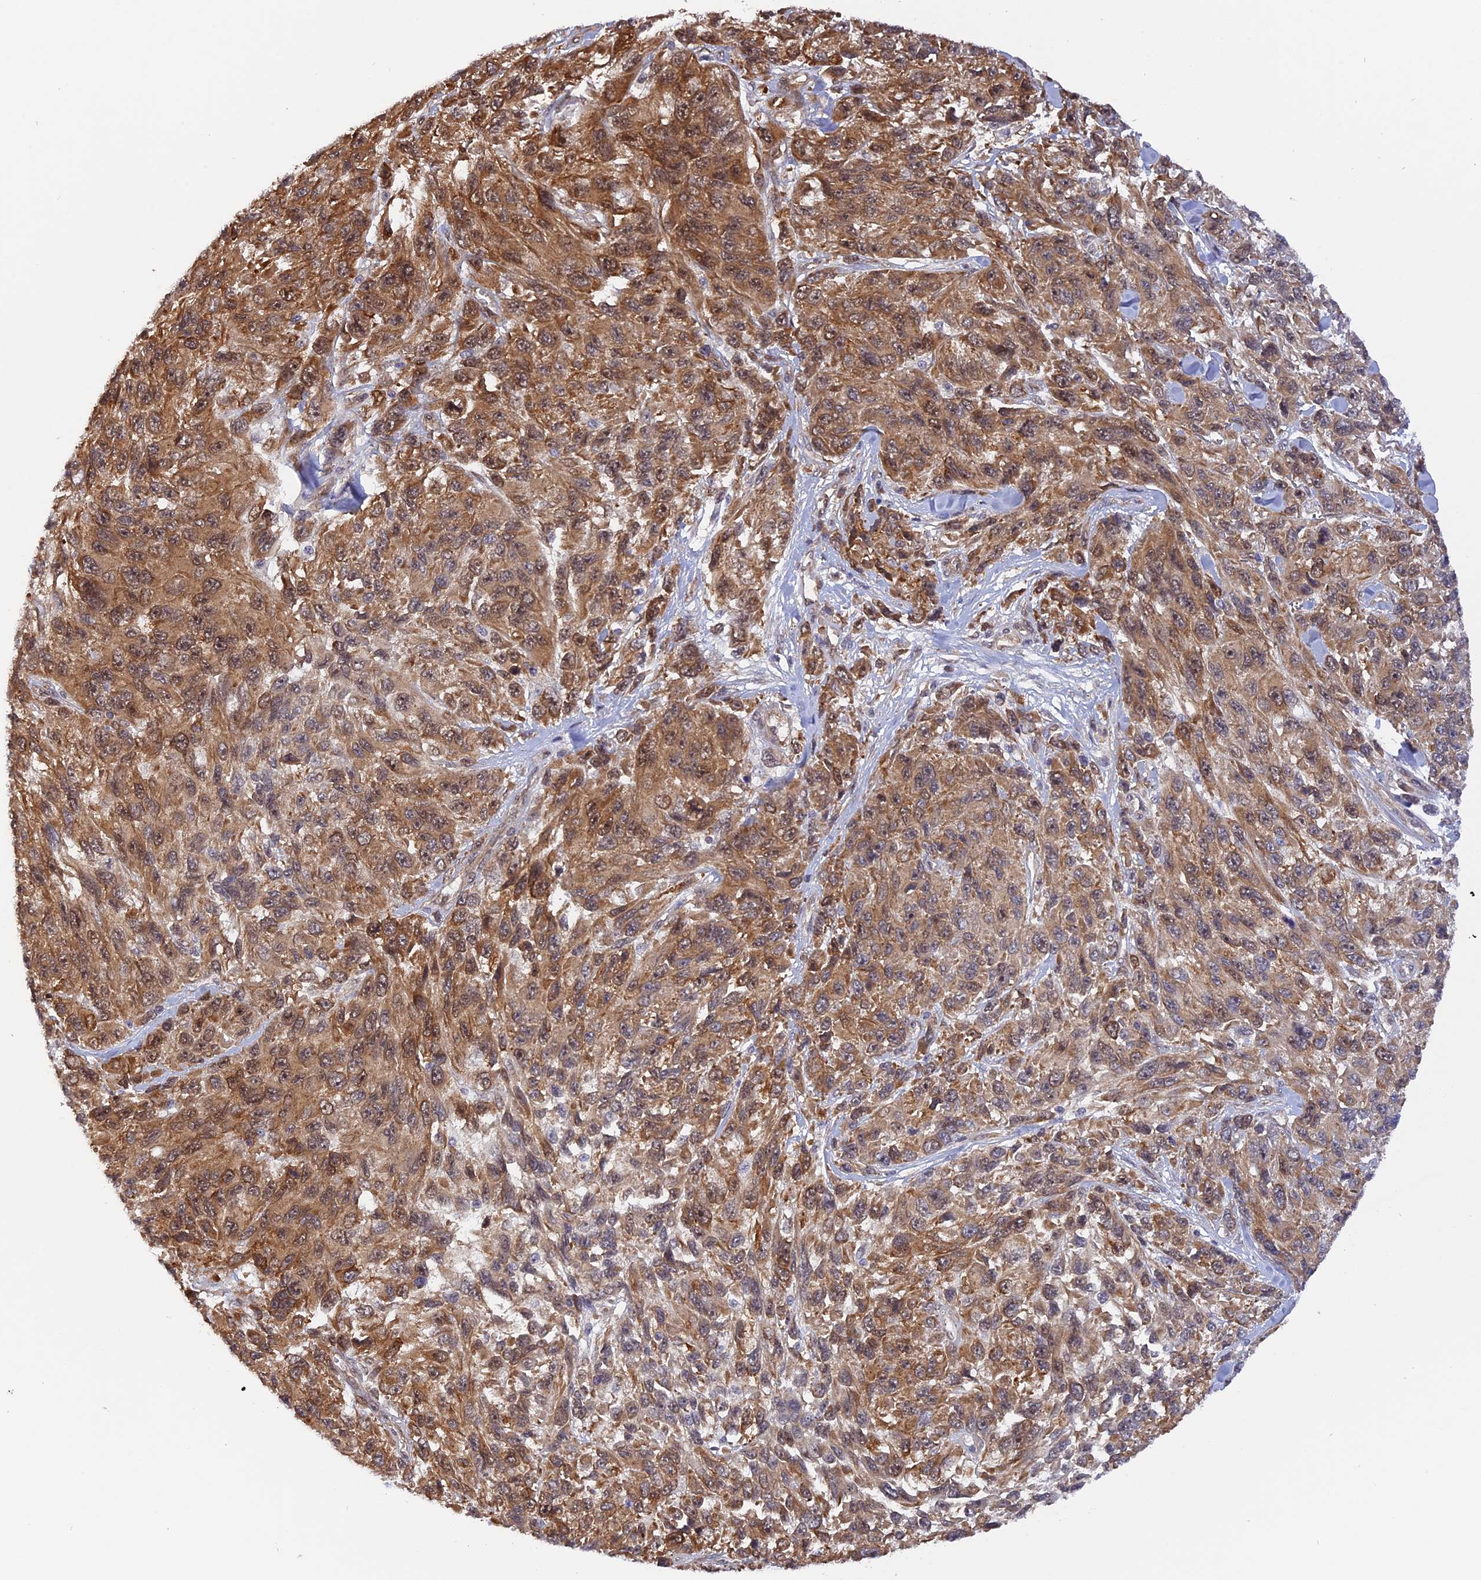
{"staining": {"intensity": "moderate", "quantity": ">75%", "location": "cytoplasmic/membranous,nuclear"}, "tissue": "melanoma", "cell_type": "Tumor cells", "image_type": "cancer", "snomed": [{"axis": "morphology", "description": "Malignant melanoma, NOS"}, {"axis": "topography", "description": "Skin"}], "caption": "Protein staining of melanoma tissue shows moderate cytoplasmic/membranous and nuclear staining in approximately >75% of tumor cells.", "gene": "ZNF428", "patient": {"sex": "female", "age": 96}}